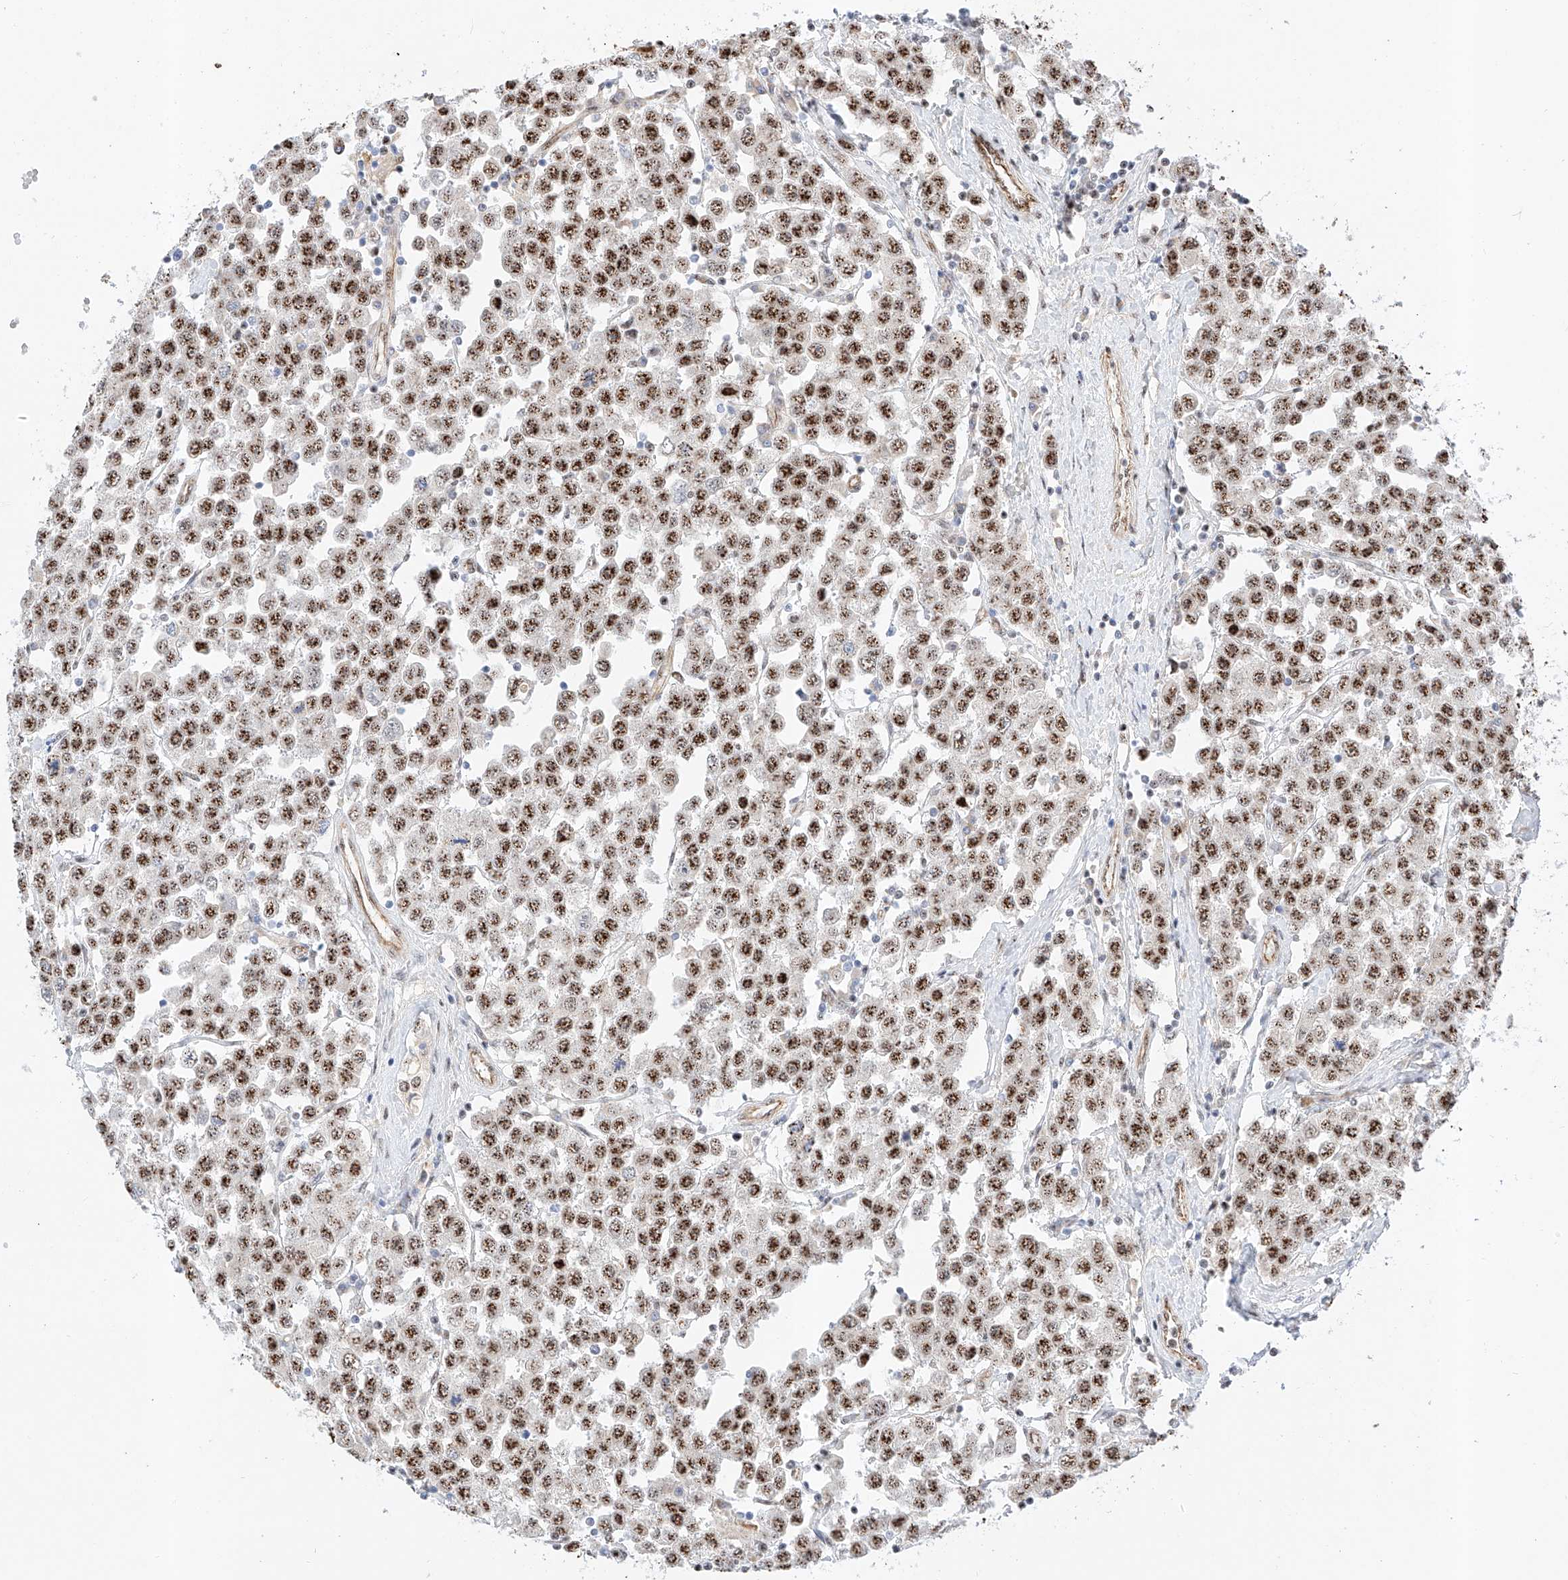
{"staining": {"intensity": "strong", "quantity": ">75%", "location": "nuclear"}, "tissue": "testis cancer", "cell_type": "Tumor cells", "image_type": "cancer", "snomed": [{"axis": "morphology", "description": "Seminoma, NOS"}, {"axis": "topography", "description": "Testis"}], "caption": "This image exhibits IHC staining of testis cancer (seminoma), with high strong nuclear staining in about >75% of tumor cells.", "gene": "ATXN7L2", "patient": {"sex": "male", "age": 28}}